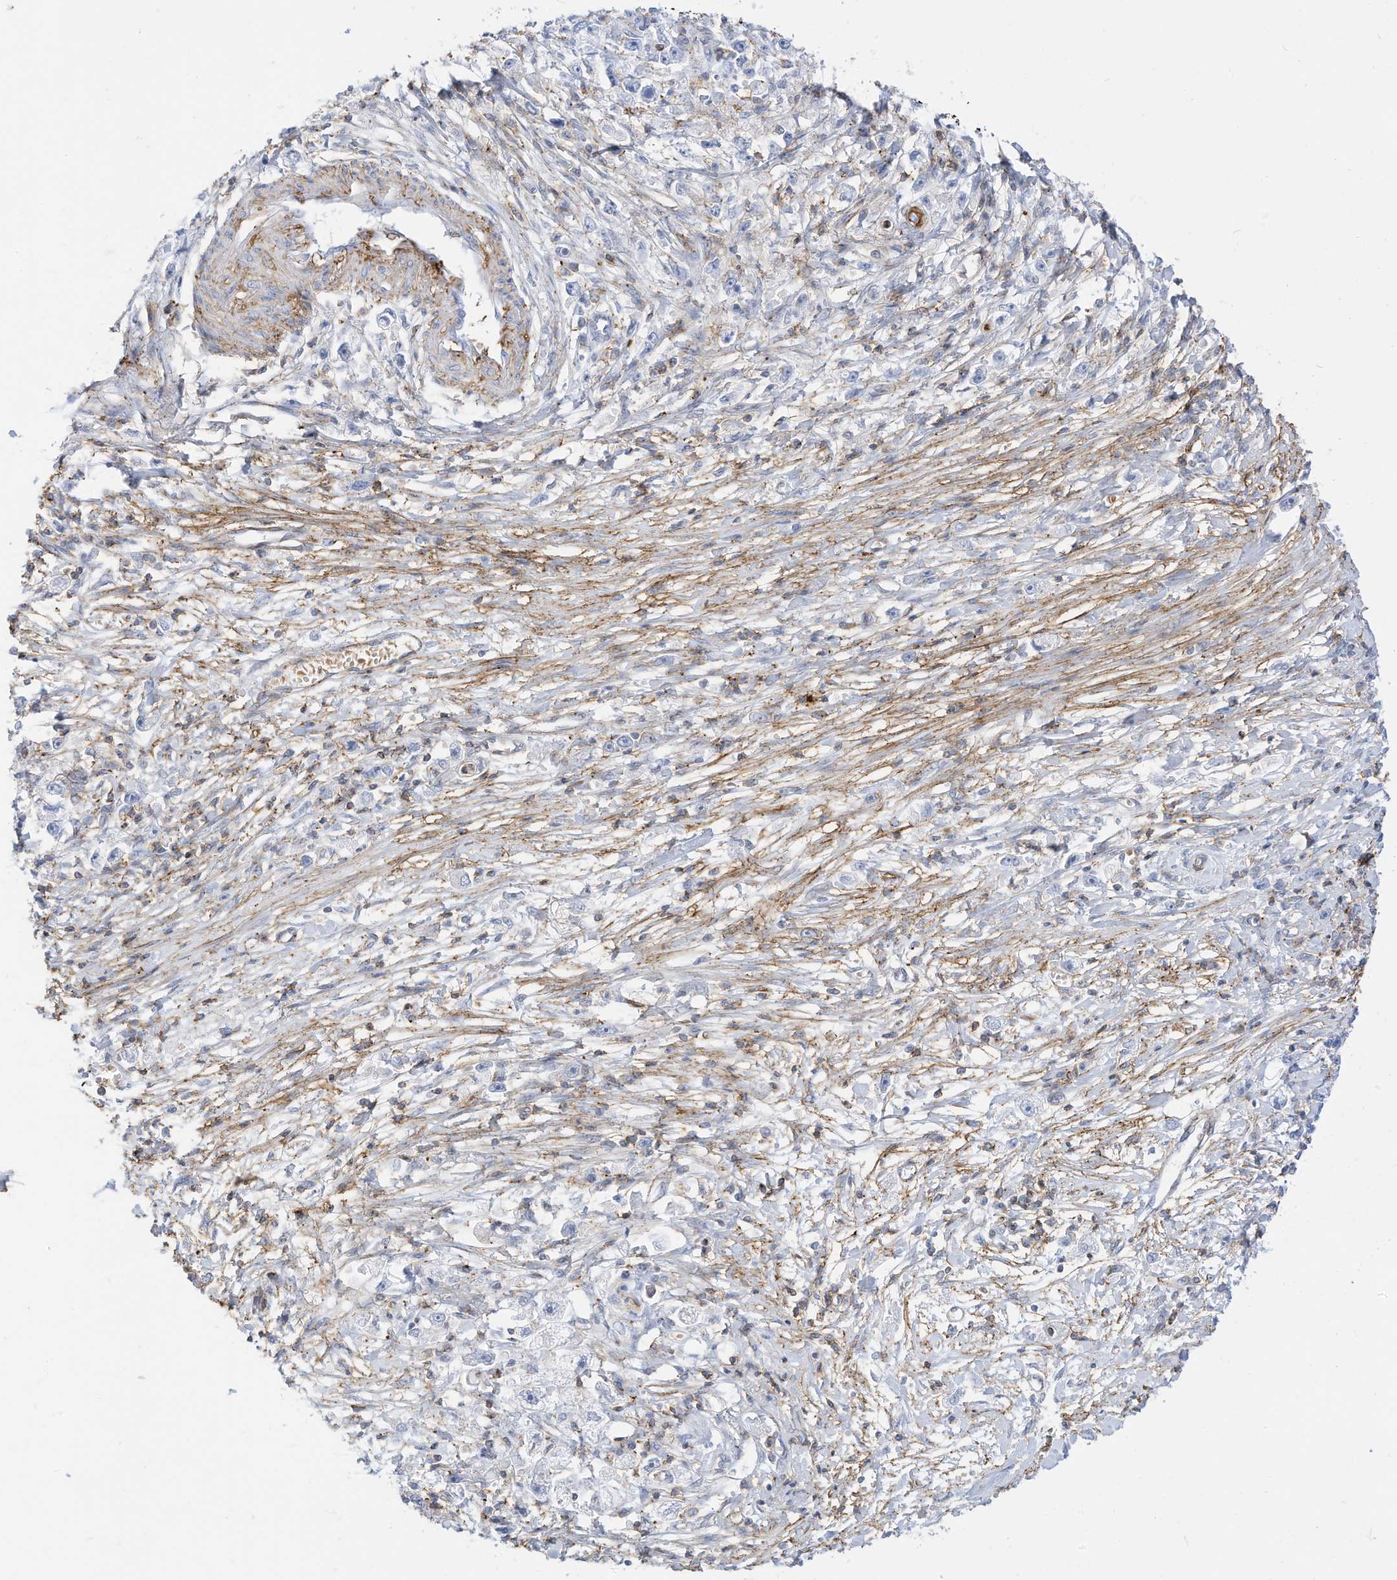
{"staining": {"intensity": "negative", "quantity": "none", "location": "none"}, "tissue": "stomach cancer", "cell_type": "Tumor cells", "image_type": "cancer", "snomed": [{"axis": "morphology", "description": "Adenocarcinoma, NOS"}, {"axis": "topography", "description": "Stomach"}], "caption": "High power microscopy photomicrograph of an immunohistochemistry histopathology image of stomach cancer, revealing no significant positivity in tumor cells.", "gene": "TXNDC9", "patient": {"sex": "female", "age": 59}}